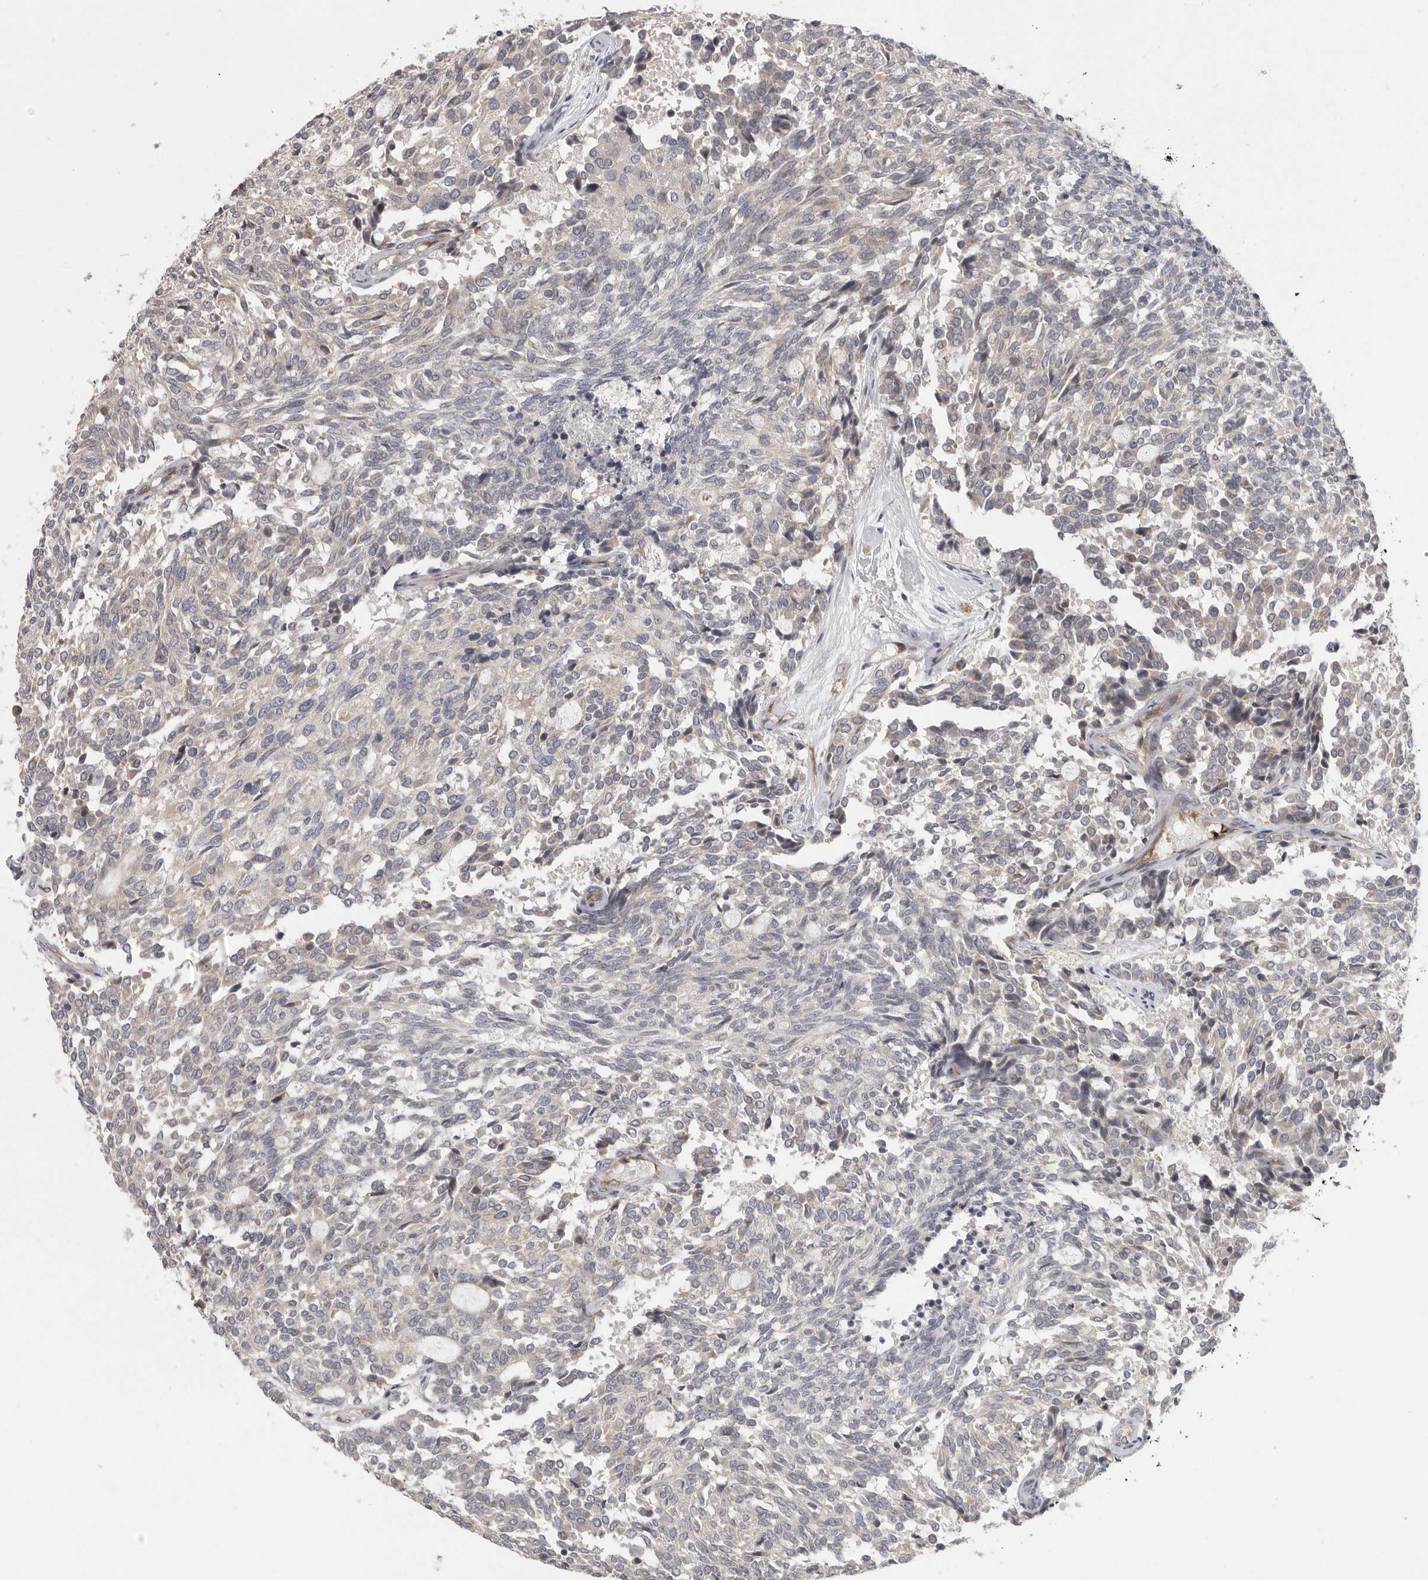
{"staining": {"intensity": "negative", "quantity": "none", "location": "none"}, "tissue": "carcinoid", "cell_type": "Tumor cells", "image_type": "cancer", "snomed": [{"axis": "morphology", "description": "Carcinoid, malignant, NOS"}, {"axis": "topography", "description": "Pancreas"}], "caption": "An immunohistochemistry (IHC) histopathology image of carcinoid is shown. There is no staining in tumor cells of carcinoid. (DAB (3,3'-diaminobenzidine) immunohistochemistry (IHC), high magnification).", "gene": "BCAP29", "patient": {"sex": "female", "age": 54}}